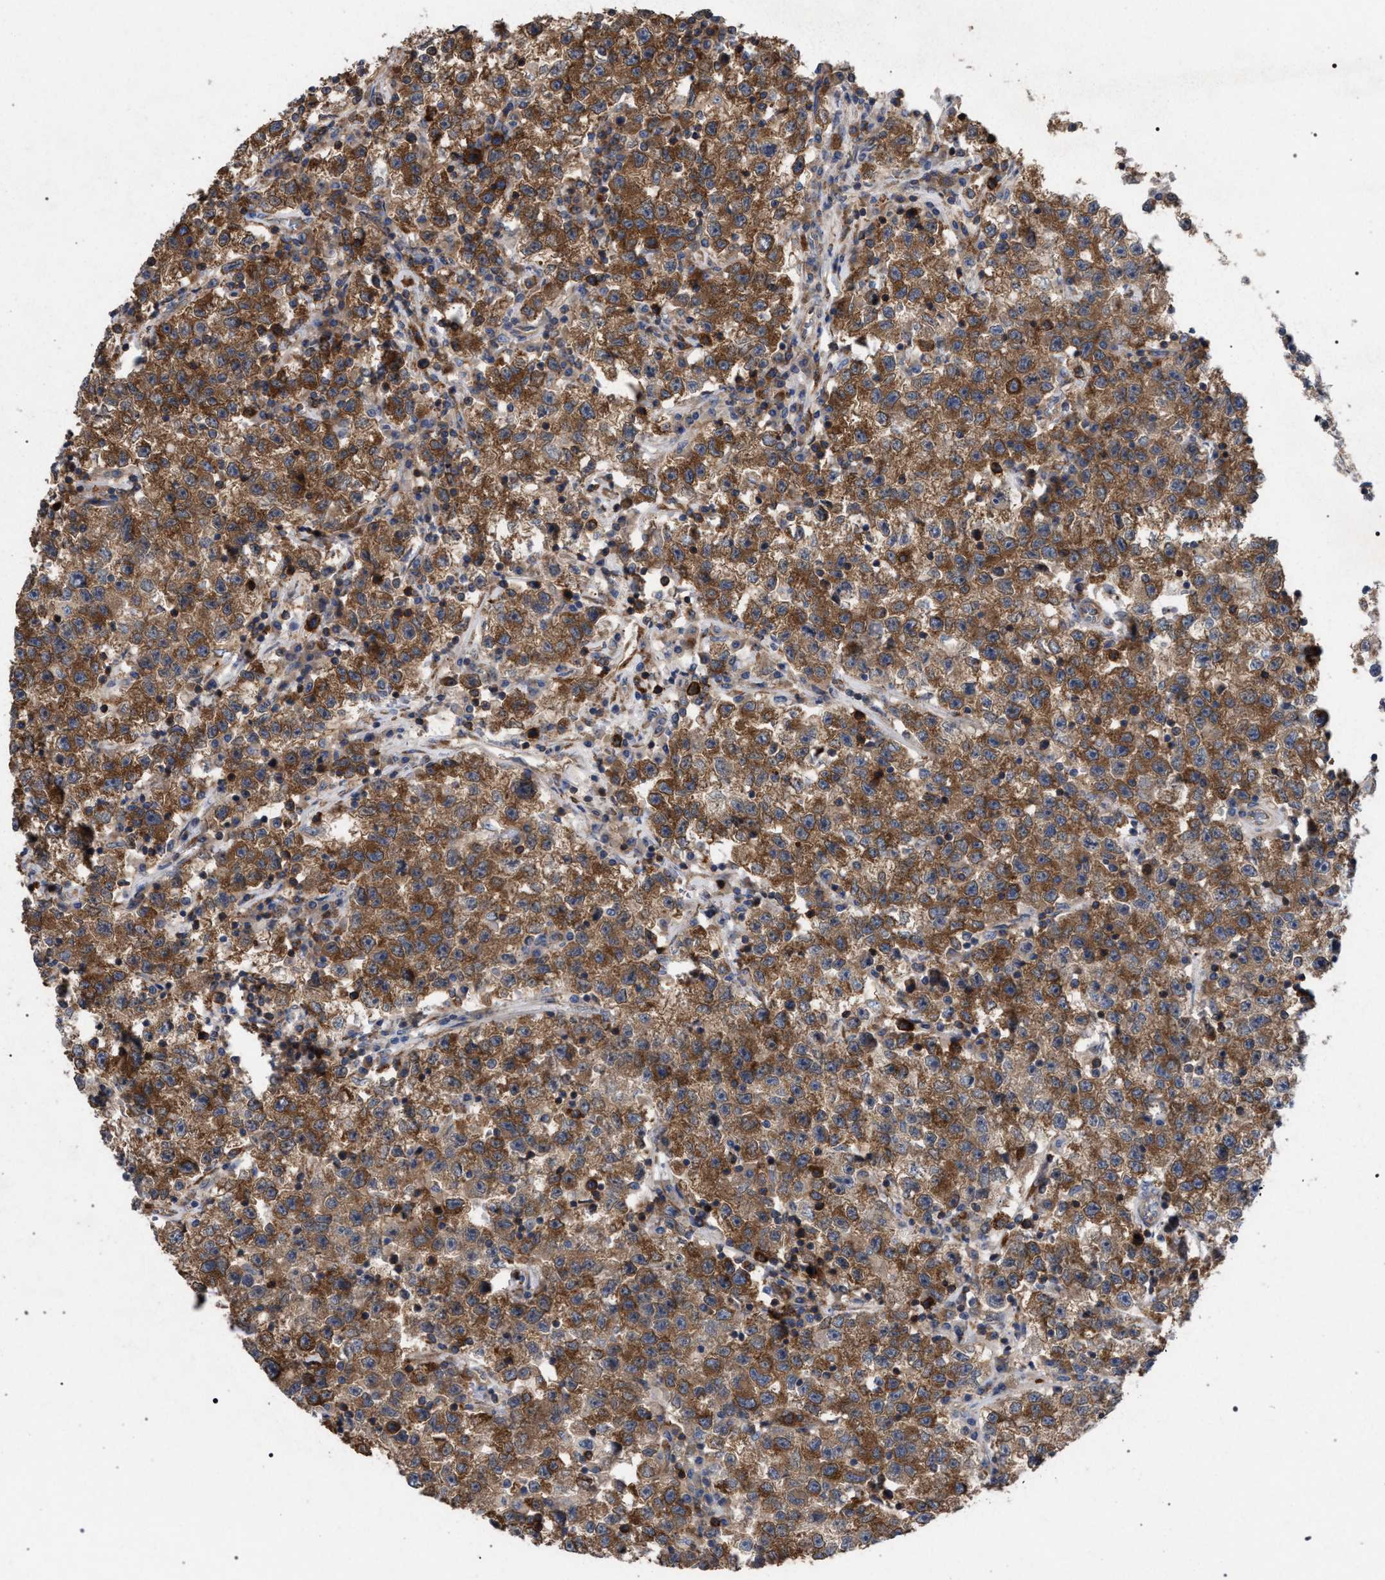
{"staining": {"intensity": "moderate", "quantity": ">75%", "location": "cytoplasmic/membranous"}, "tissue": "testis cancer", "cell_type": "Tumor cells", "image_type": "cancer", "snomed": [{"axis": "morphology", "description": "Seminoma, NOS"}, {"axis": "topography", "description": "Testis"}], "caption": "Seminoma (testis) stained for a protein demonstrates moderate cytoplasmic/membranous positivity in tumor cells. The staining is performed using DAB (3,3'-diaminobenzidine) brown chromogen to label protein expression. The nuclei are counter-stained blue using hematoxylin.", "gene": "CDR2L", "patient": {"sex": "male", "age": 22}}